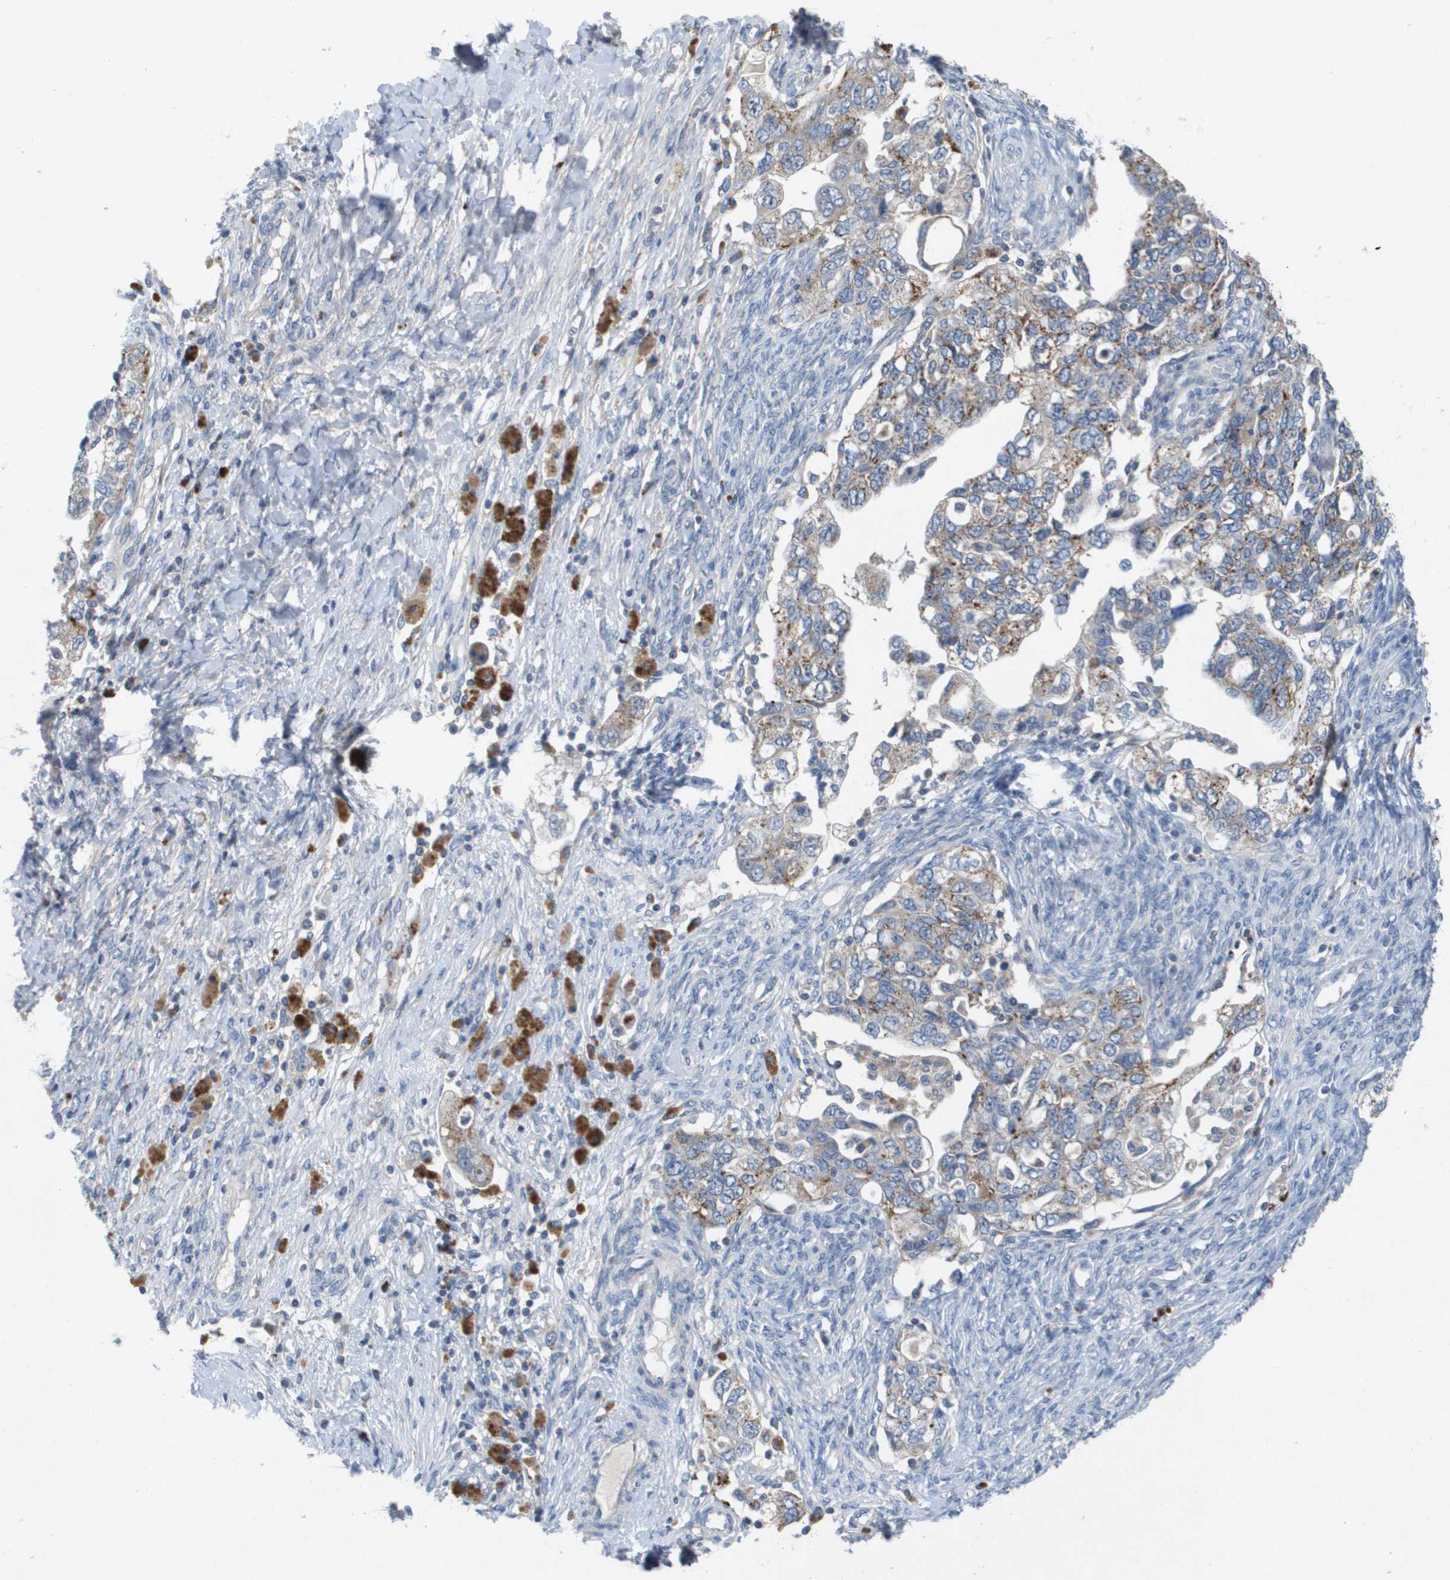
{"staining": {"intensity": "moderate", "quantity": "<25%", "location": "cytoplasmic/membranous"}, "tissue": "ovarian cancer", "cell_type": "Tumor cells", "image_type": "cancer", "snomed": [{"axis": "morphology", "description": "Carcinoma, NOS"}, {"axis": "morphology", "description": "Cystadenocarcinoma, serous, NOS"}, {"axis": "topography", "description": "Ovary"}], "caption": "Moderate cytoplasmic/membranous staining is present in approximately <25% of tumor cells in ovarian serous cystadenocarcinoma.", "gene": "B3GNT5", "patient": {"sex": "female", "age": 69}}